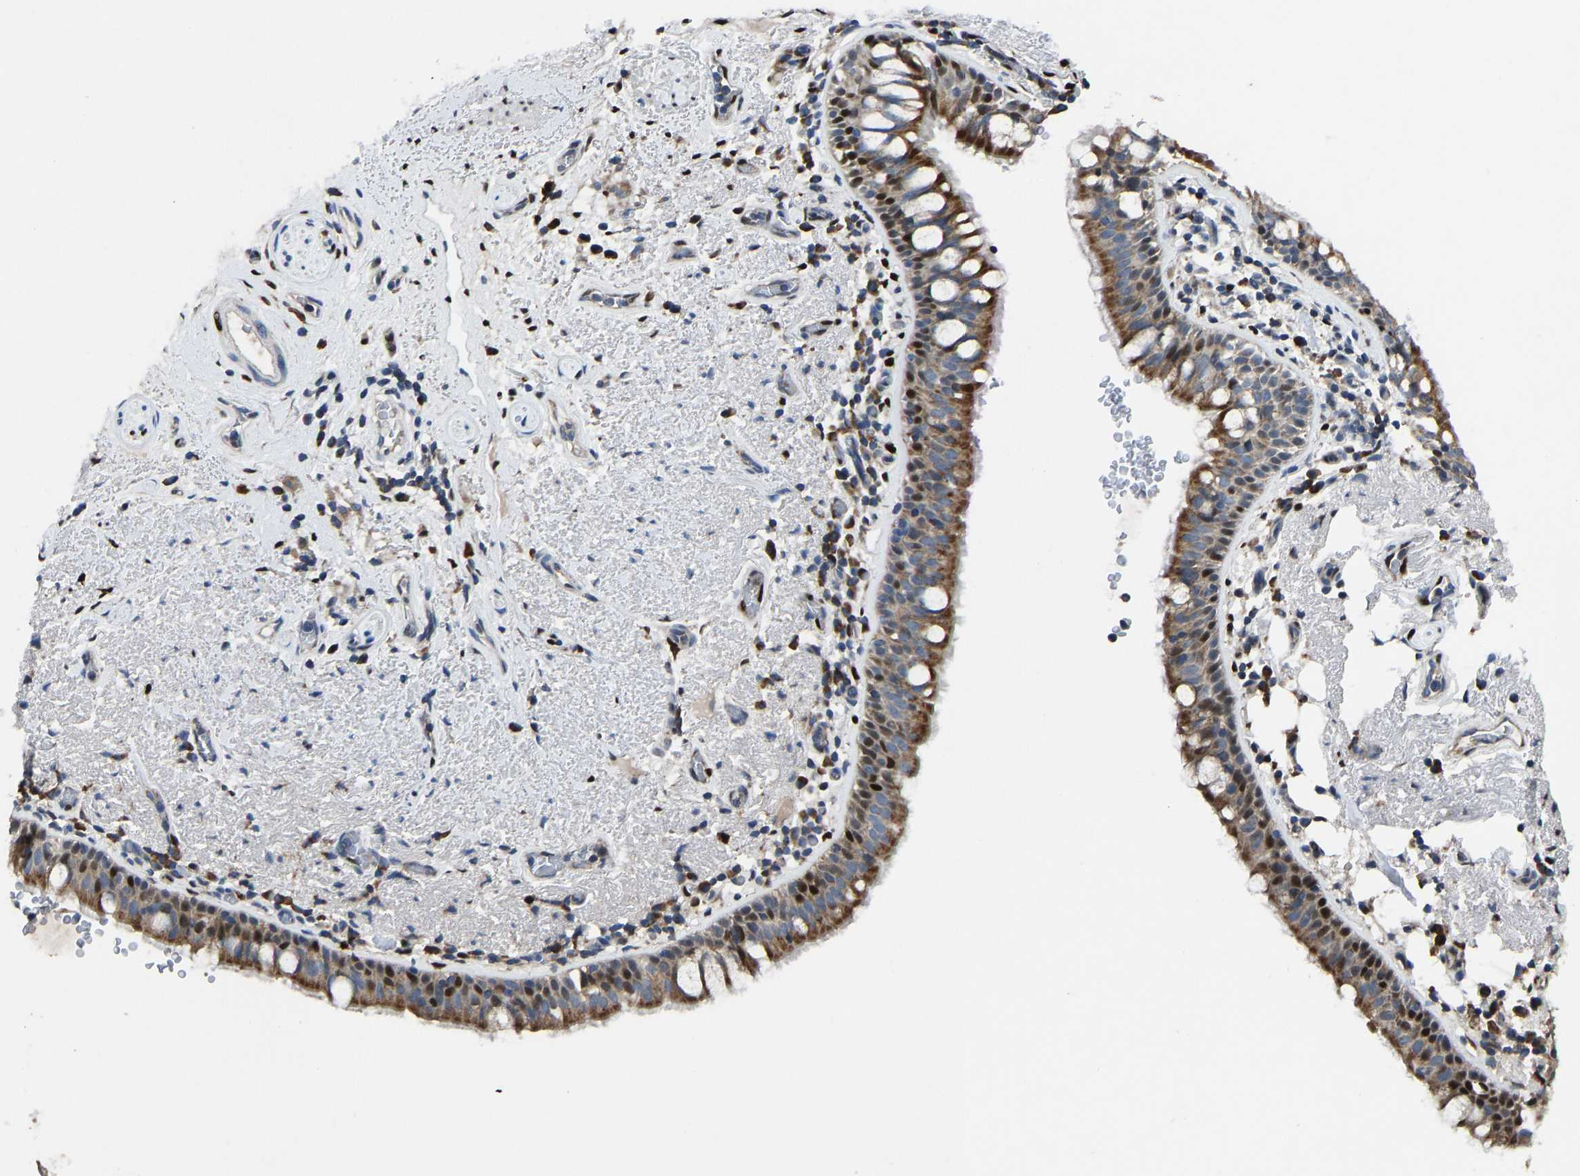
{"staining": {"intensity": "moderate", "quantity": ">75%", "location": "cytoplasmic/membranous,nuclear"}, "tissue": "bronchus", "cell_type": "Respiratory epithelial cells", "image_type": "normal", "snomed": [{"axis": "morphology", "description": "Normal tissue, NOS"}, {"axis": "morphology", "description": "Inflammation, NOS"}, {"axis": "topography", "description": "Cartilage tissue"}, {"axis": "topography", "description": "Bronchus"}], "caption": "Bronchus was stained to show a protein in brown. There is medium levels of moderate cytoplasmic/membranous,nuclear expression in approximately >75% of respiratory epithelial cells.", "gene": "EGR1", "patient": {"sex": "male", "age": 77}}